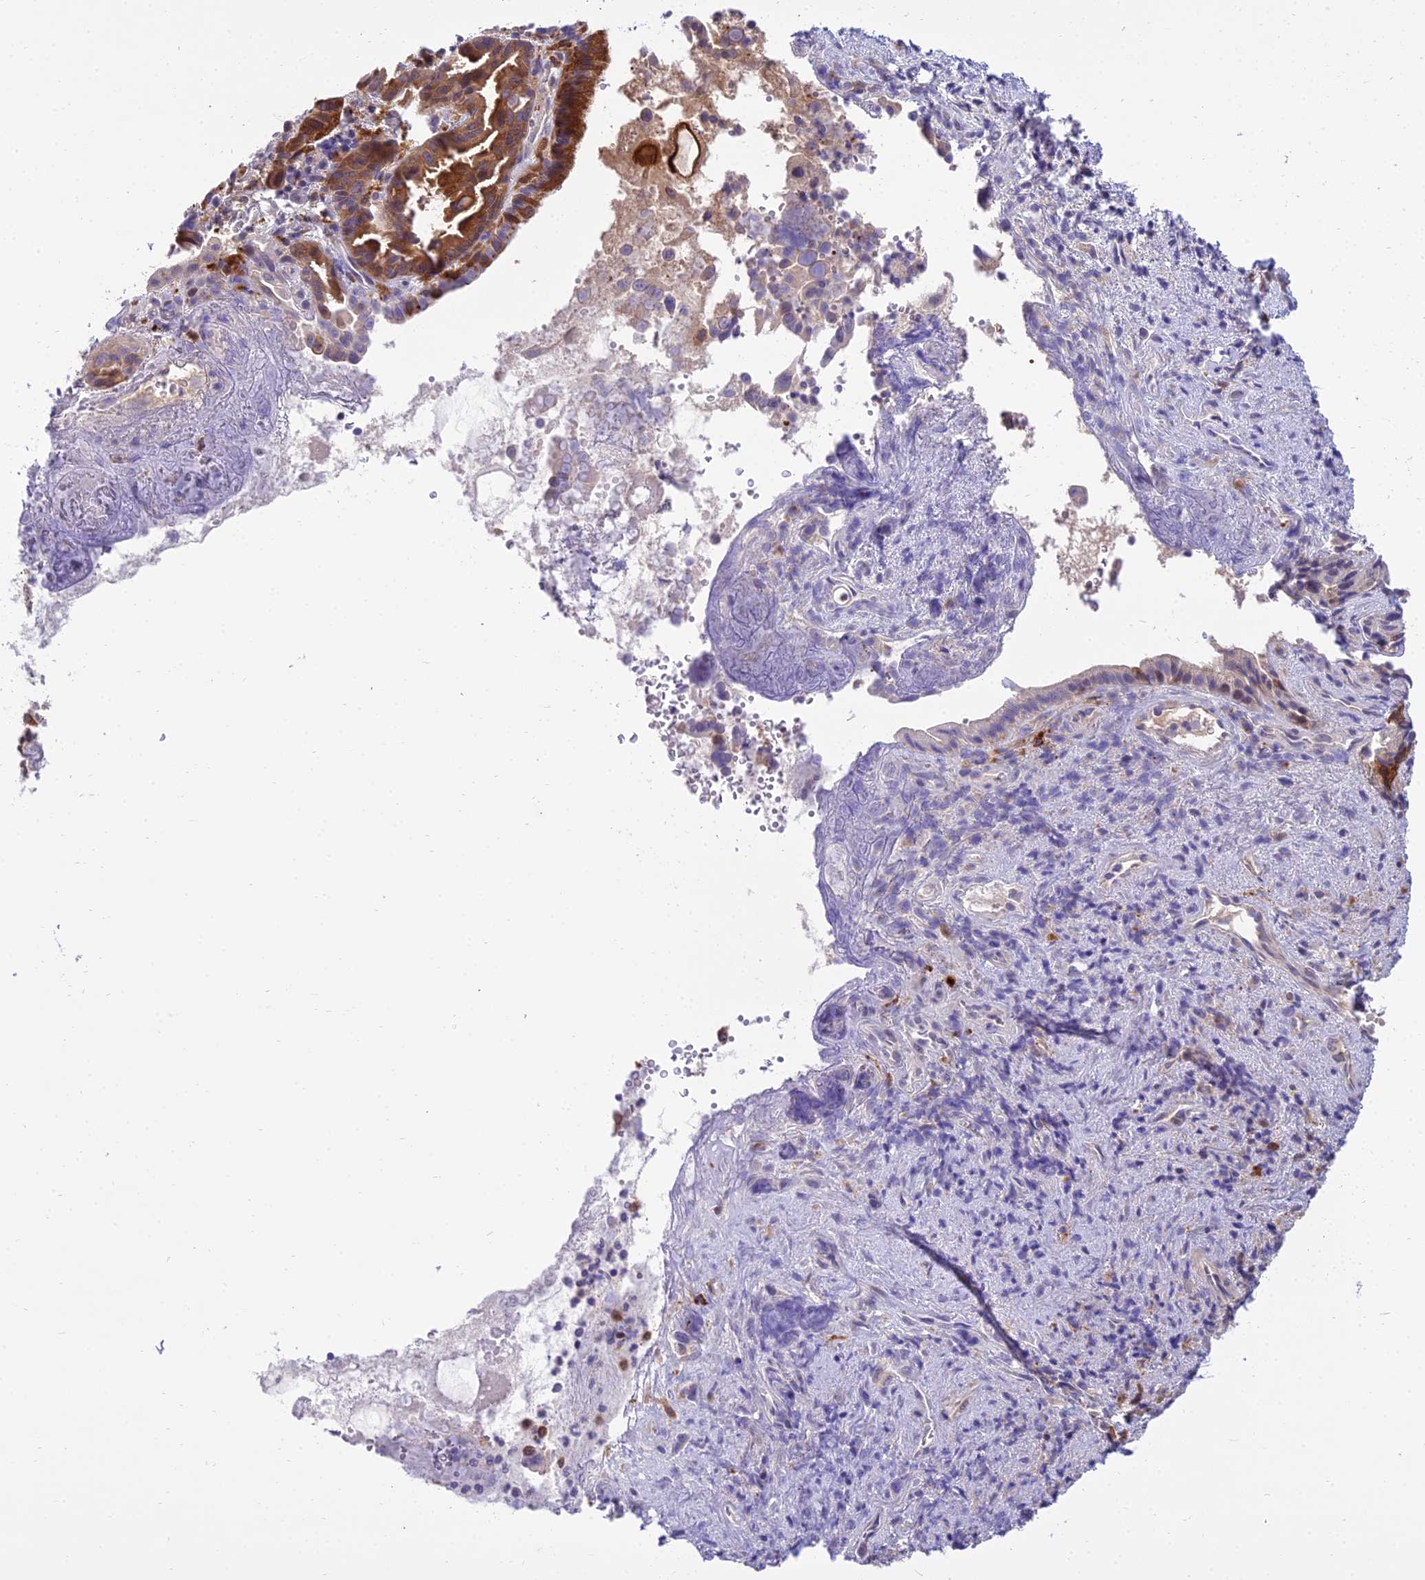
{"staining": {"intensity": "moderate", "quantity": ">75%", "location": "cytoplasmic/membranous"}, "tissue": "pancreatic cancer", "cell_type": "Tumor cells", "image_type": "cancer", "snomed": [{"axis": "morphology", "description": "Adenocarcinoma, NOS"}, {"axis": "topography", "description": "Pancreas"}], "caption": "Human adenocarcinoma (pancreatic) stained with a protein marker shows moderate staining in tumor cells.", "gene": "UBE2G1", "patient": {"sex": "female", "age": 77}}